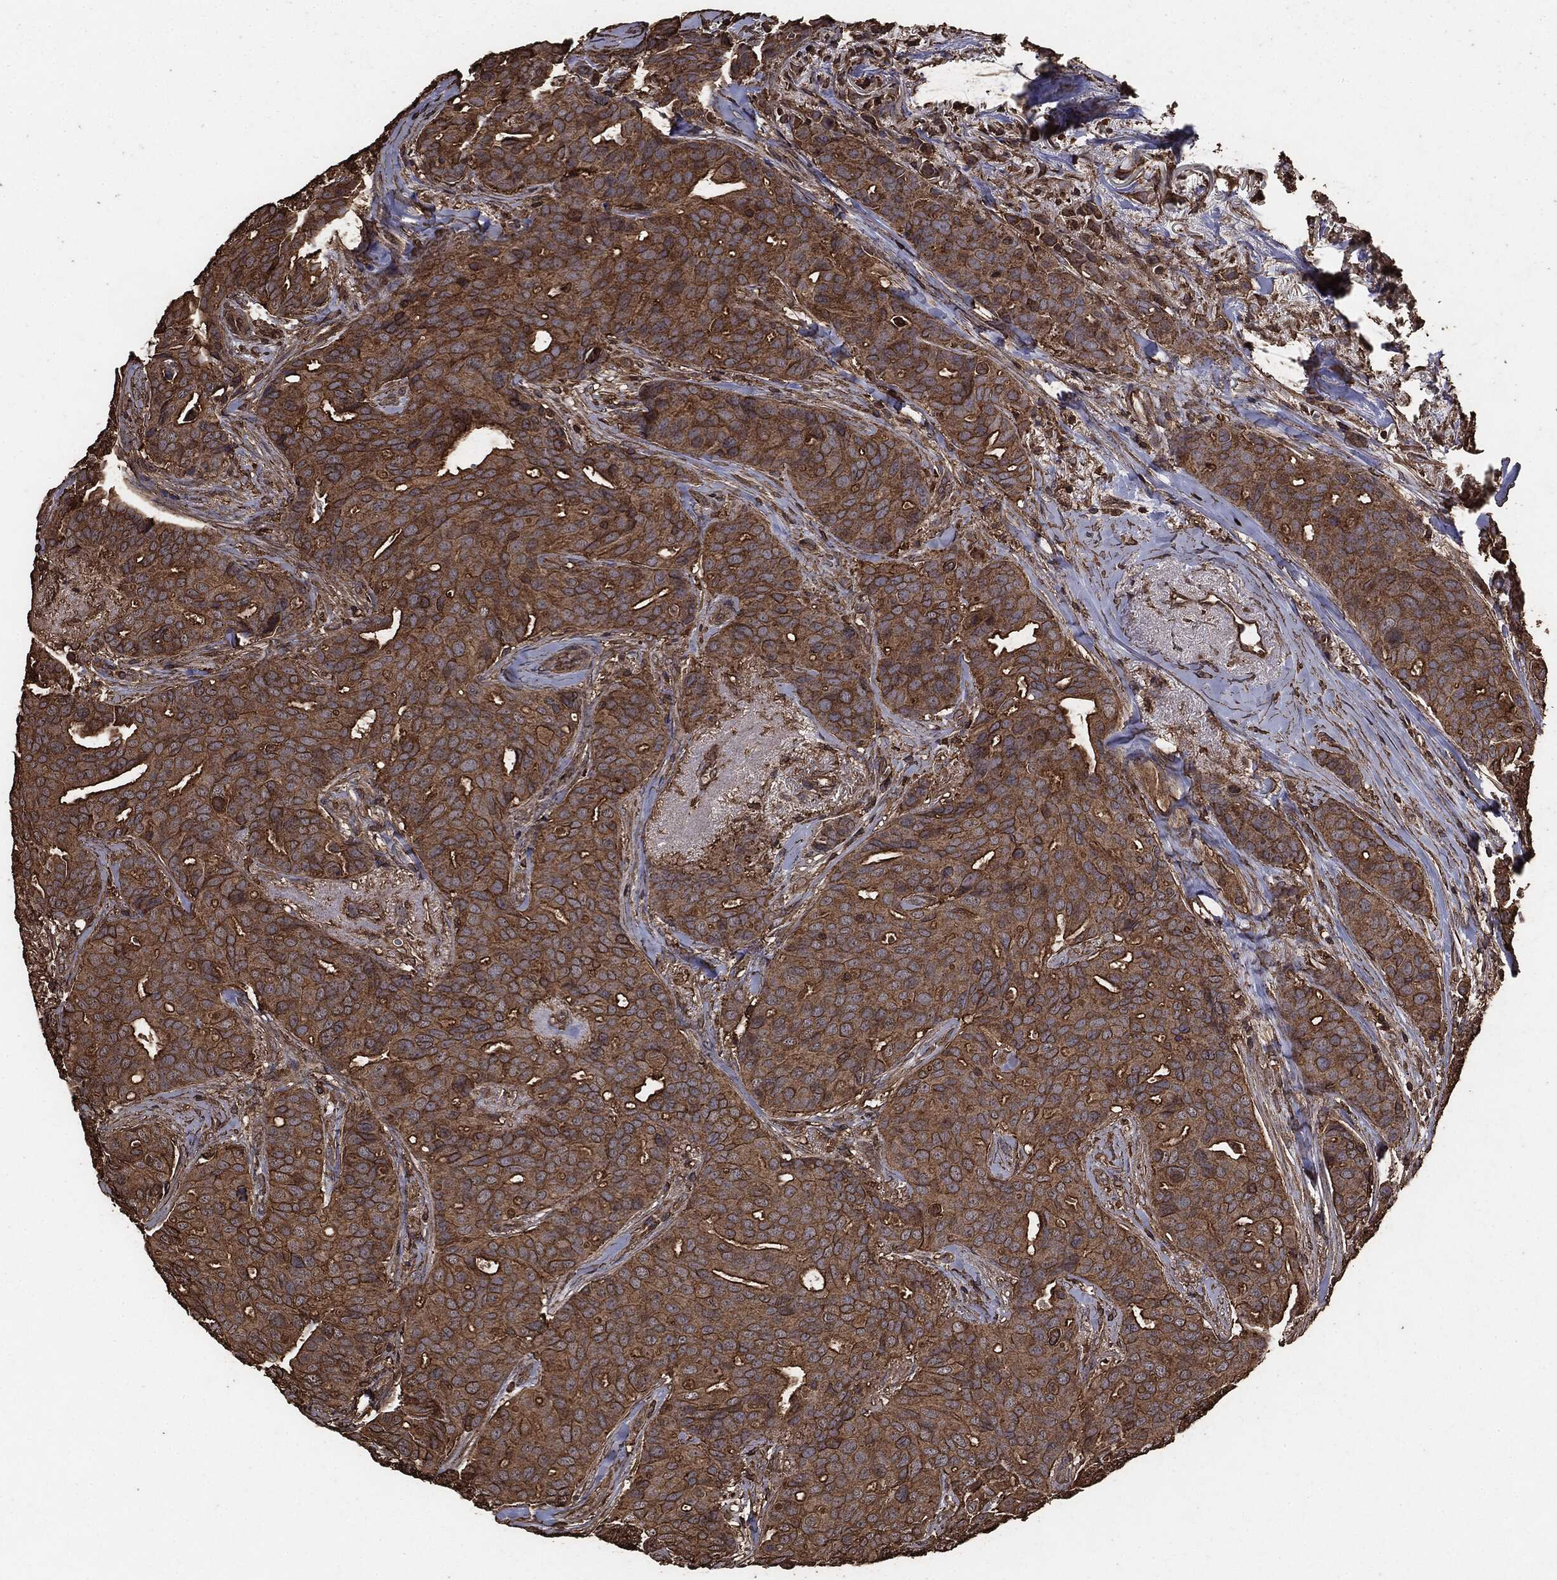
{"staining": {"intensity": "moderate", "quantity": ">75%", "location": "cytoplasmic/membranous"}, "tissue": "breast cancer", "cell_type": "Tumor cells", "image_type": "cancer", "snomed": [{"axis": "morphology", "description": "Duct carcinoma"}, {"axis": "topography", "description": "Breast"}], "caption": "The photomicrograph demonstrates immunohistochemical staining of intraductal carcinoma (breast). There is moderate cytoplasmic/membranous staining is appreciated in about >75% of tumor cells.", "gene": "MTOR", "patient": {"sex": "female", "age": 54}}